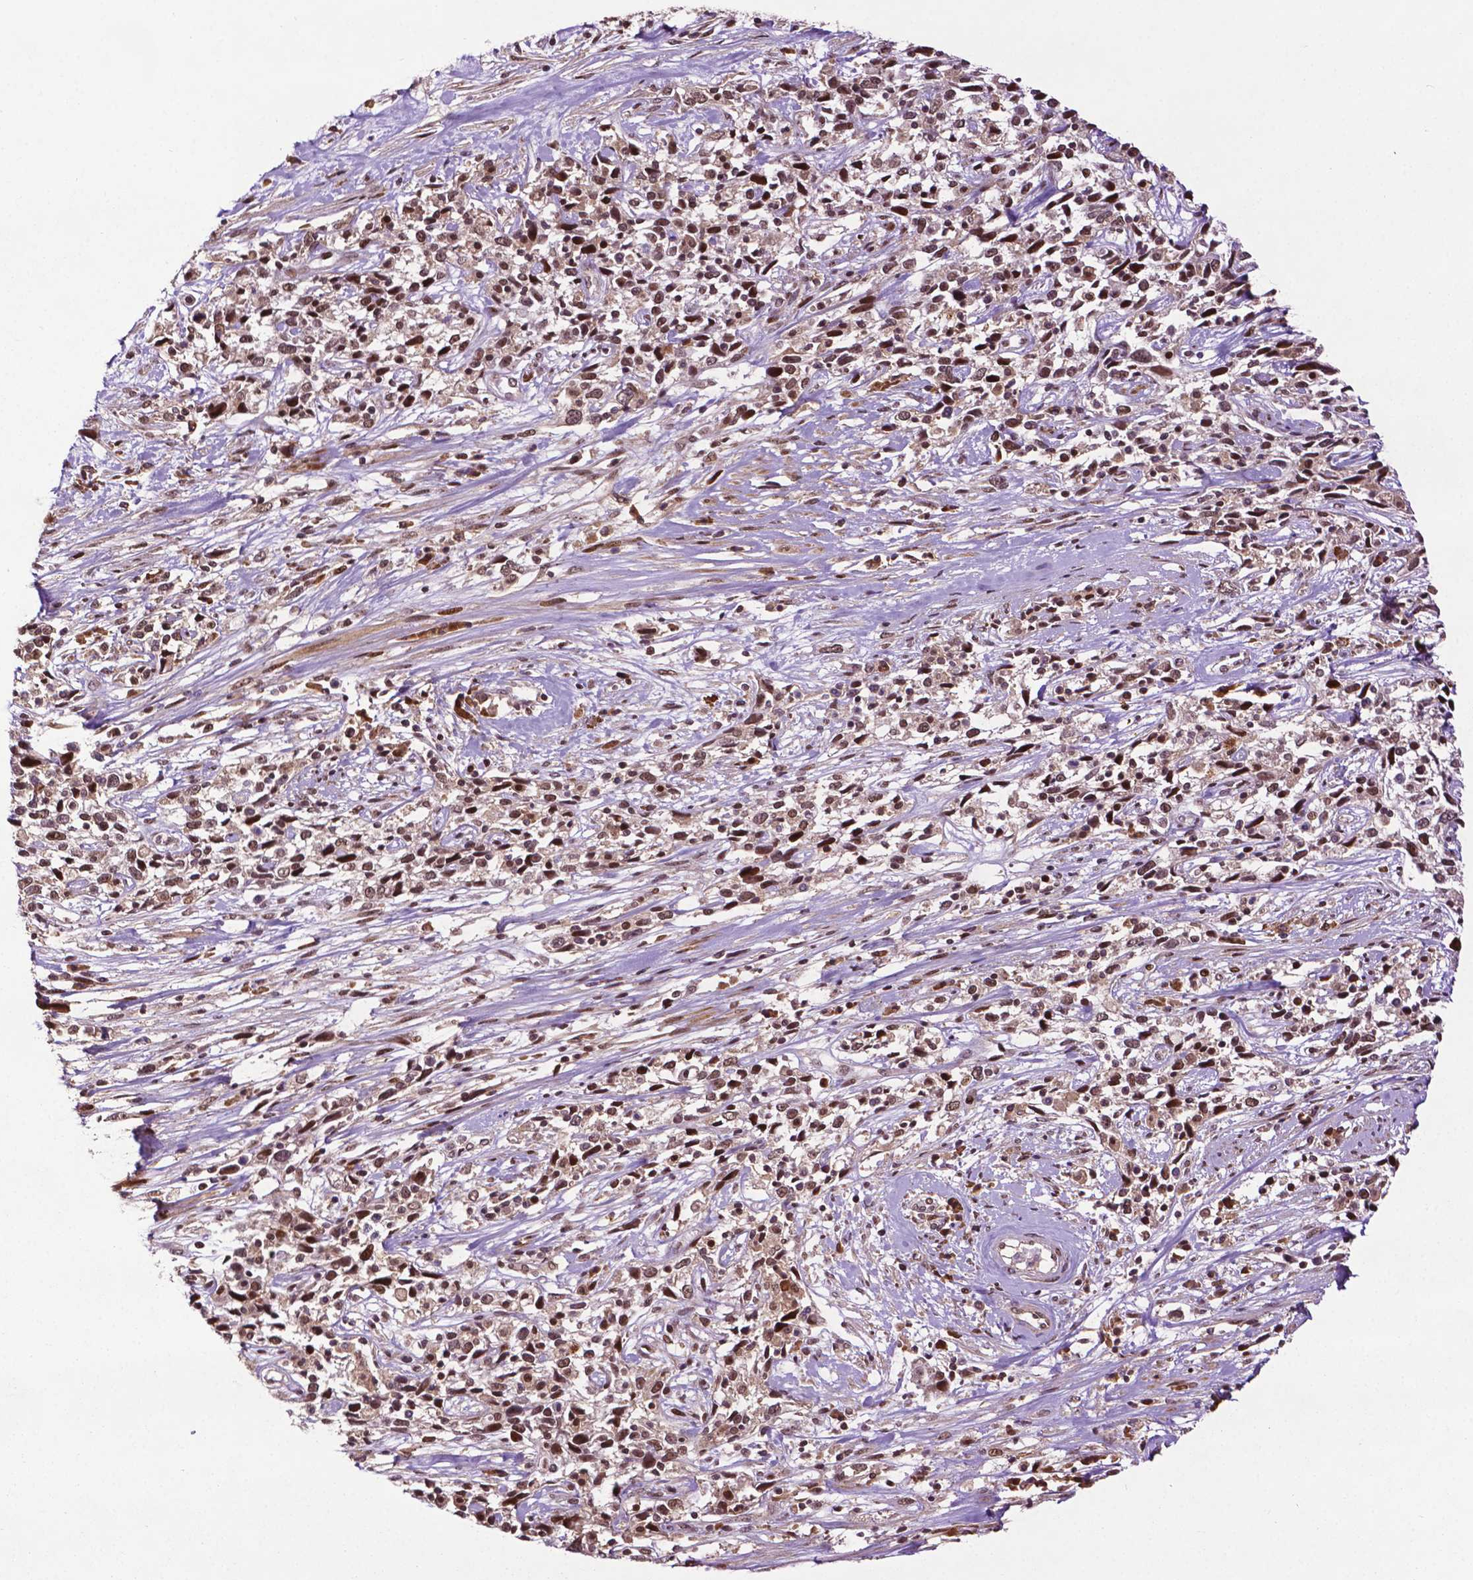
{"staining": {"intensity": "moderate", "quantity": ">75%", "location": "cytoplasmic/membranous,nuclear"}, "tissue": "cervical cancer", "cell_type": "Tumor cells", "image_type": "cancer", "snomed": [{"axis": "morphology", "description": "Adenocarcinoma, NOS"}, {"axis": "topography", "description": "Cervix"}], "caption": "Protein expression analysis of cervical adenocarcinoma shows moderate cytoplasmic/membranous and nuclear positivity in about >75% of tumor cells.", "gene": "TMX2", "patient": {"sex": "female", "age": 40}}